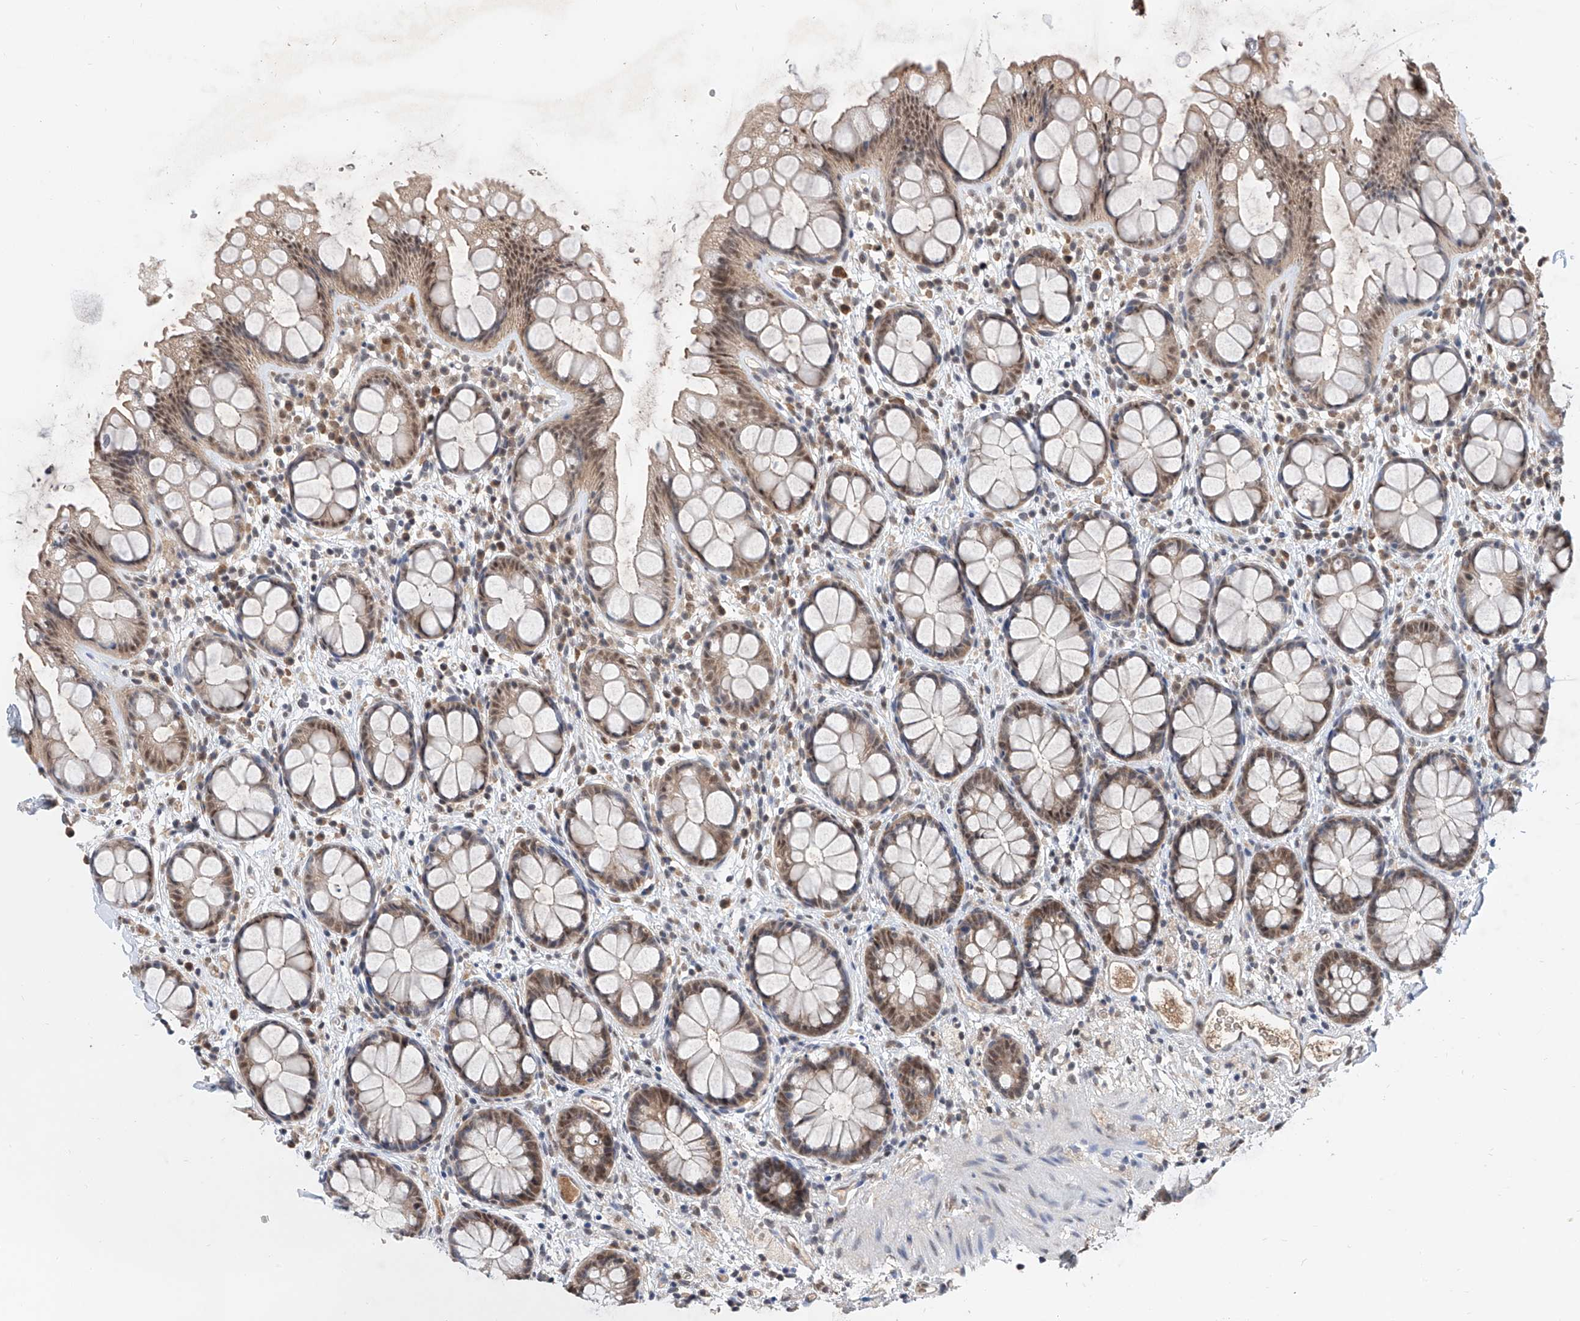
{"staining": {"intensity": "weak", "quantity": "25%-75%", "location": "cytoplasmic/membranous,nuclear"}, "tissue": "rectum", "cell_type": "Glandular cells", "image_type": "normal", "snomed": [{"axis": "morphology", "description": "Normal tissue, NOS"}, {"axis": "topography", "description": "Rectum"}], "caption": "This image displays IHC staining of unremarkable human rectum, with low weak cytoplasmic/membranous,nuclear staining in about 25%-75% of glandular cells.", "gene": "CARMIL3", "patient": {"sex": "female", "age": 65}}